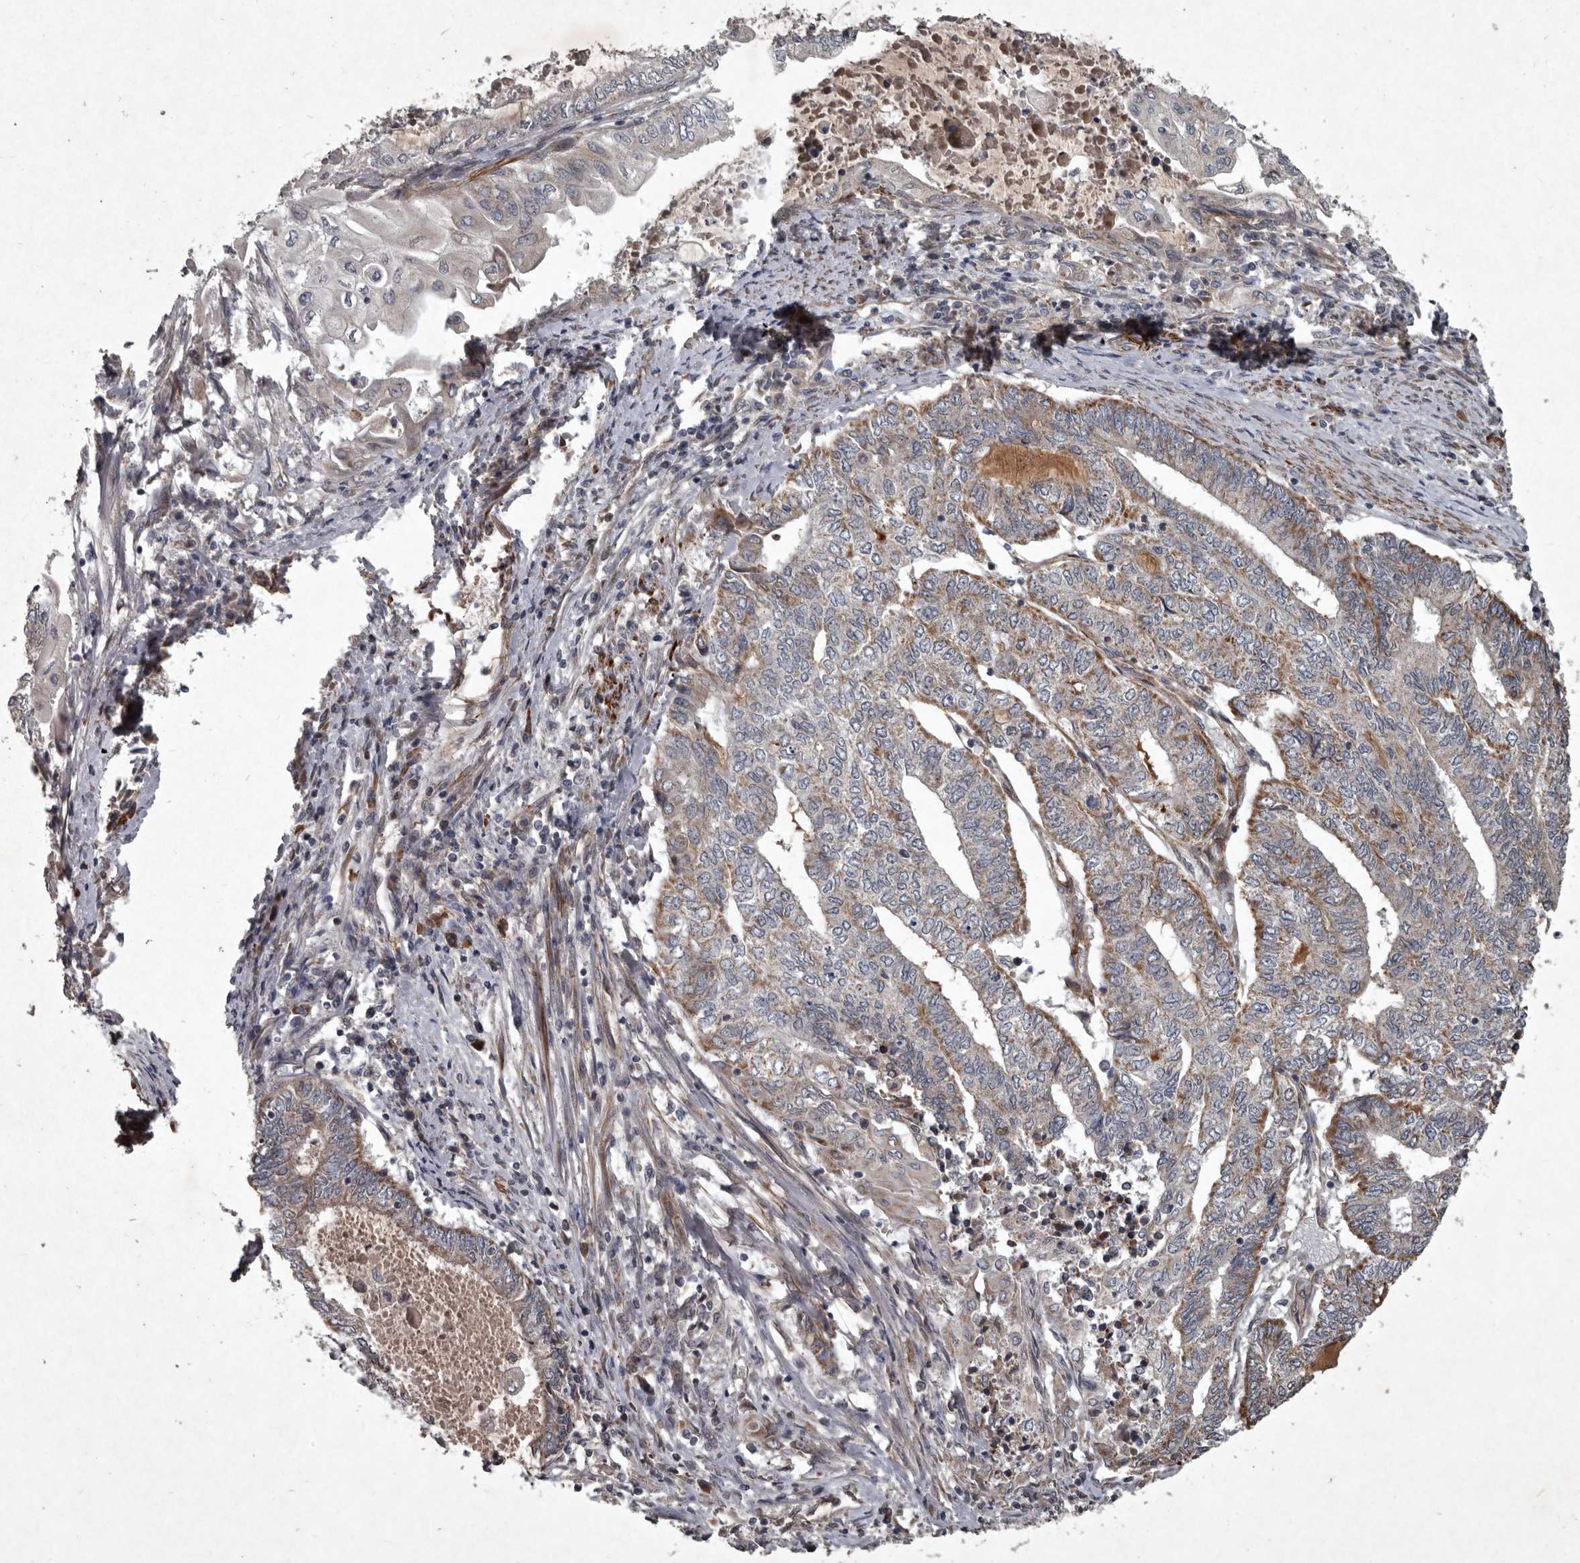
{"staining": {"intensity": "moderate", "quantity": "25%-75%", "location": "cytoplasmic/membranous"}, "tissue": "endometrial cancer", "cell_type": "Tumor cells", "image_type": "cancer", "snomed": [{"axis": "morphology", "description": "Adenocarcinoma, NOS"}, {"axis": "topography", "description": "Uterus"}, {"axis": "topography", "description": "Endometrium"}], "caption": "Adenocarcinoma (endometrial) stained for a protein (brown) displays moderate cytoplasmic/membranous positive staining in about 25%-75% of tumor cells.", "gene": "MRPS15", "patient": {"sex": "female", "age": 70}}